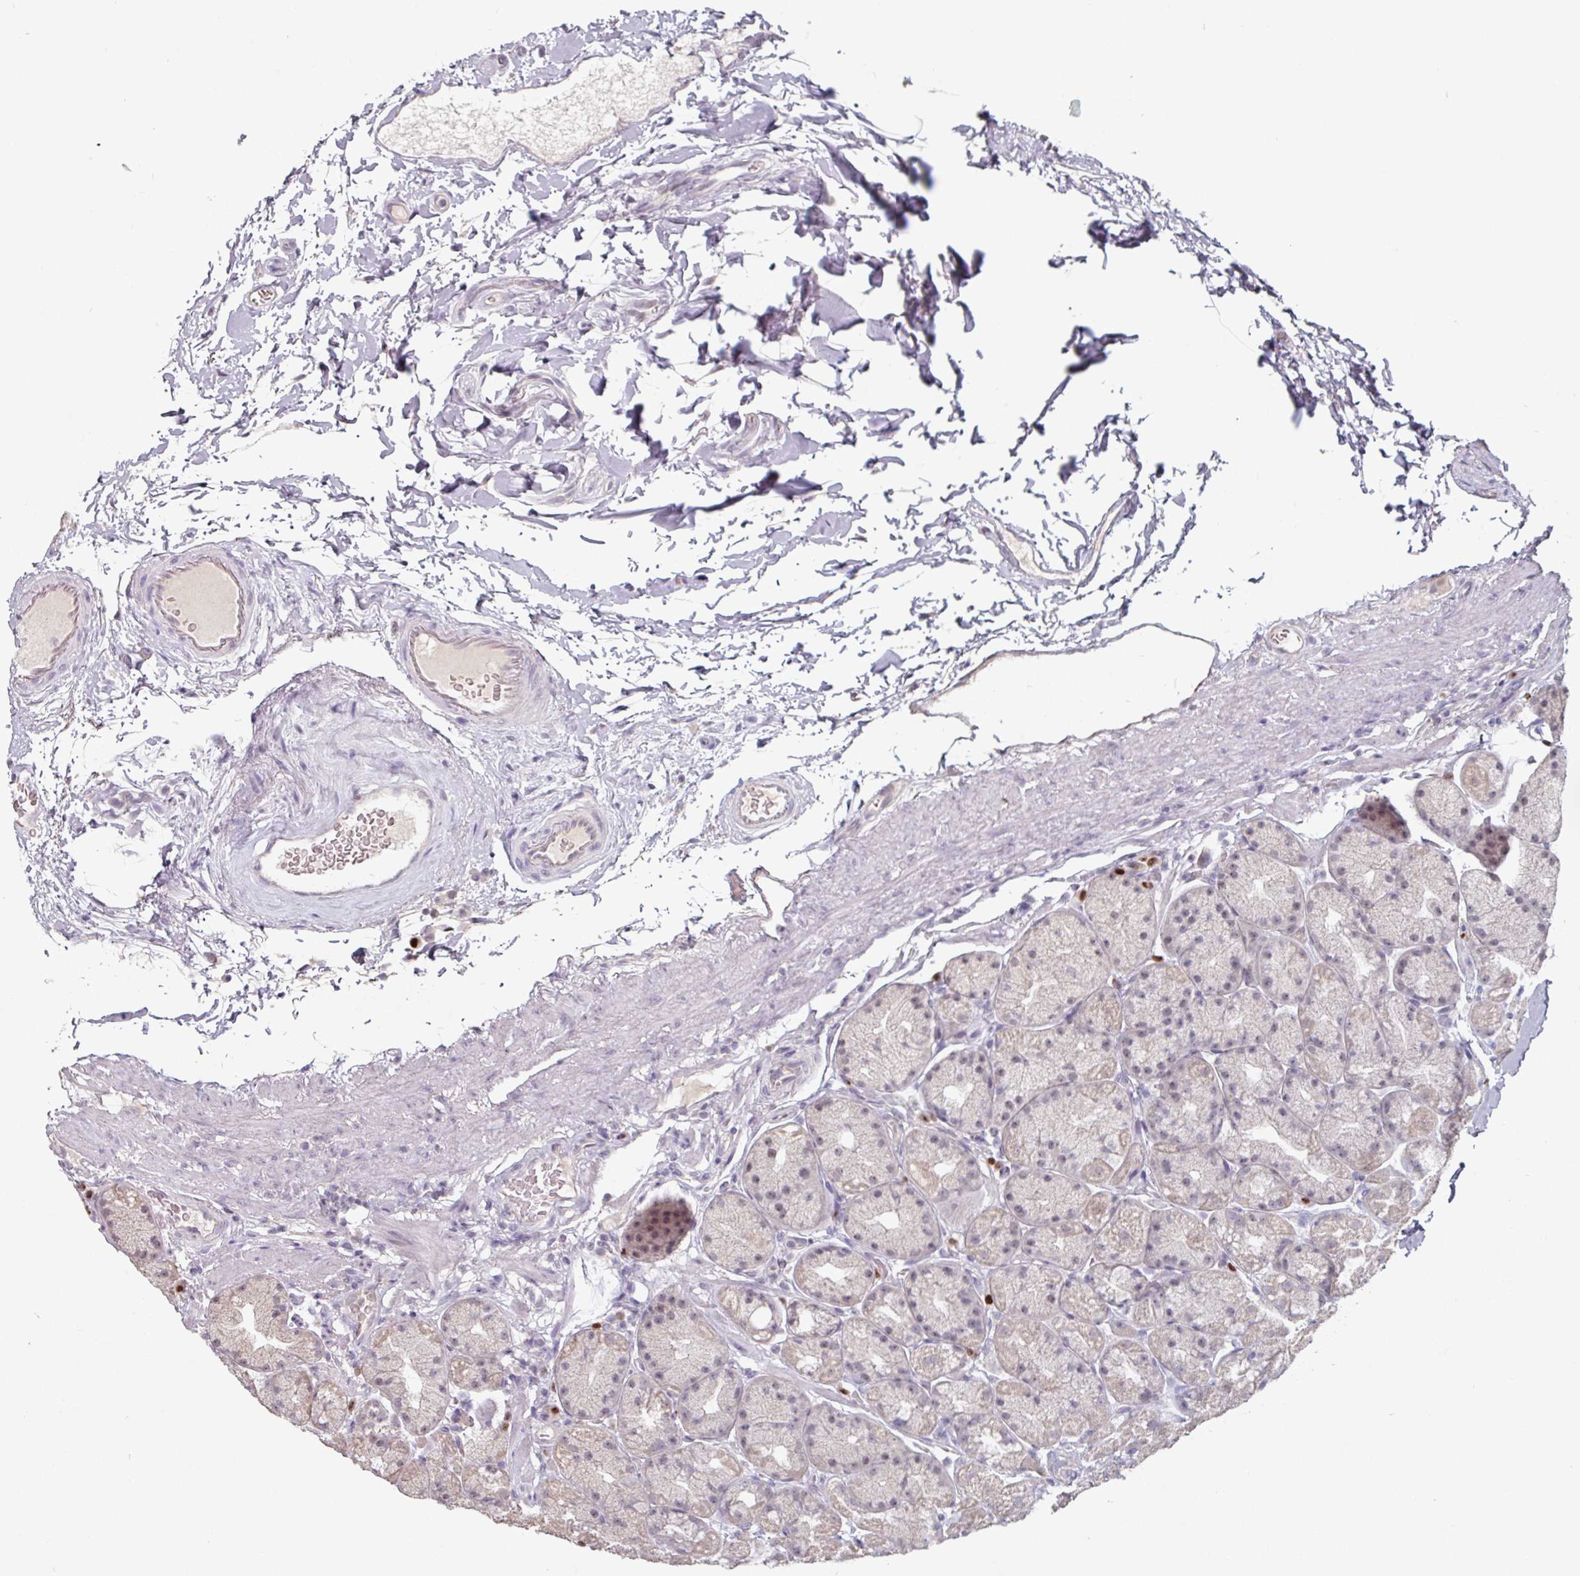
{"staining": {"intensity": "weak", "quantity": "<25%", "location": "cytoplasmic/membranous"}, "tissue": "stomach", "cell_type": "Glandular cells", "image_type": "normal", "snomed": [{"axis": "morphology", "description": "Normal tissue, NOS"}, {"axis": "topography", "description": "Stomach, lower"}], "caption": "This image is of unremarkable stomach stained with IHC to label a protein in brown with the nuclei are counter-stained blue. There is no positivity in glandular cells.", "gene": "ZBTB6", "patient": {"sex": "male", "age": 67}}